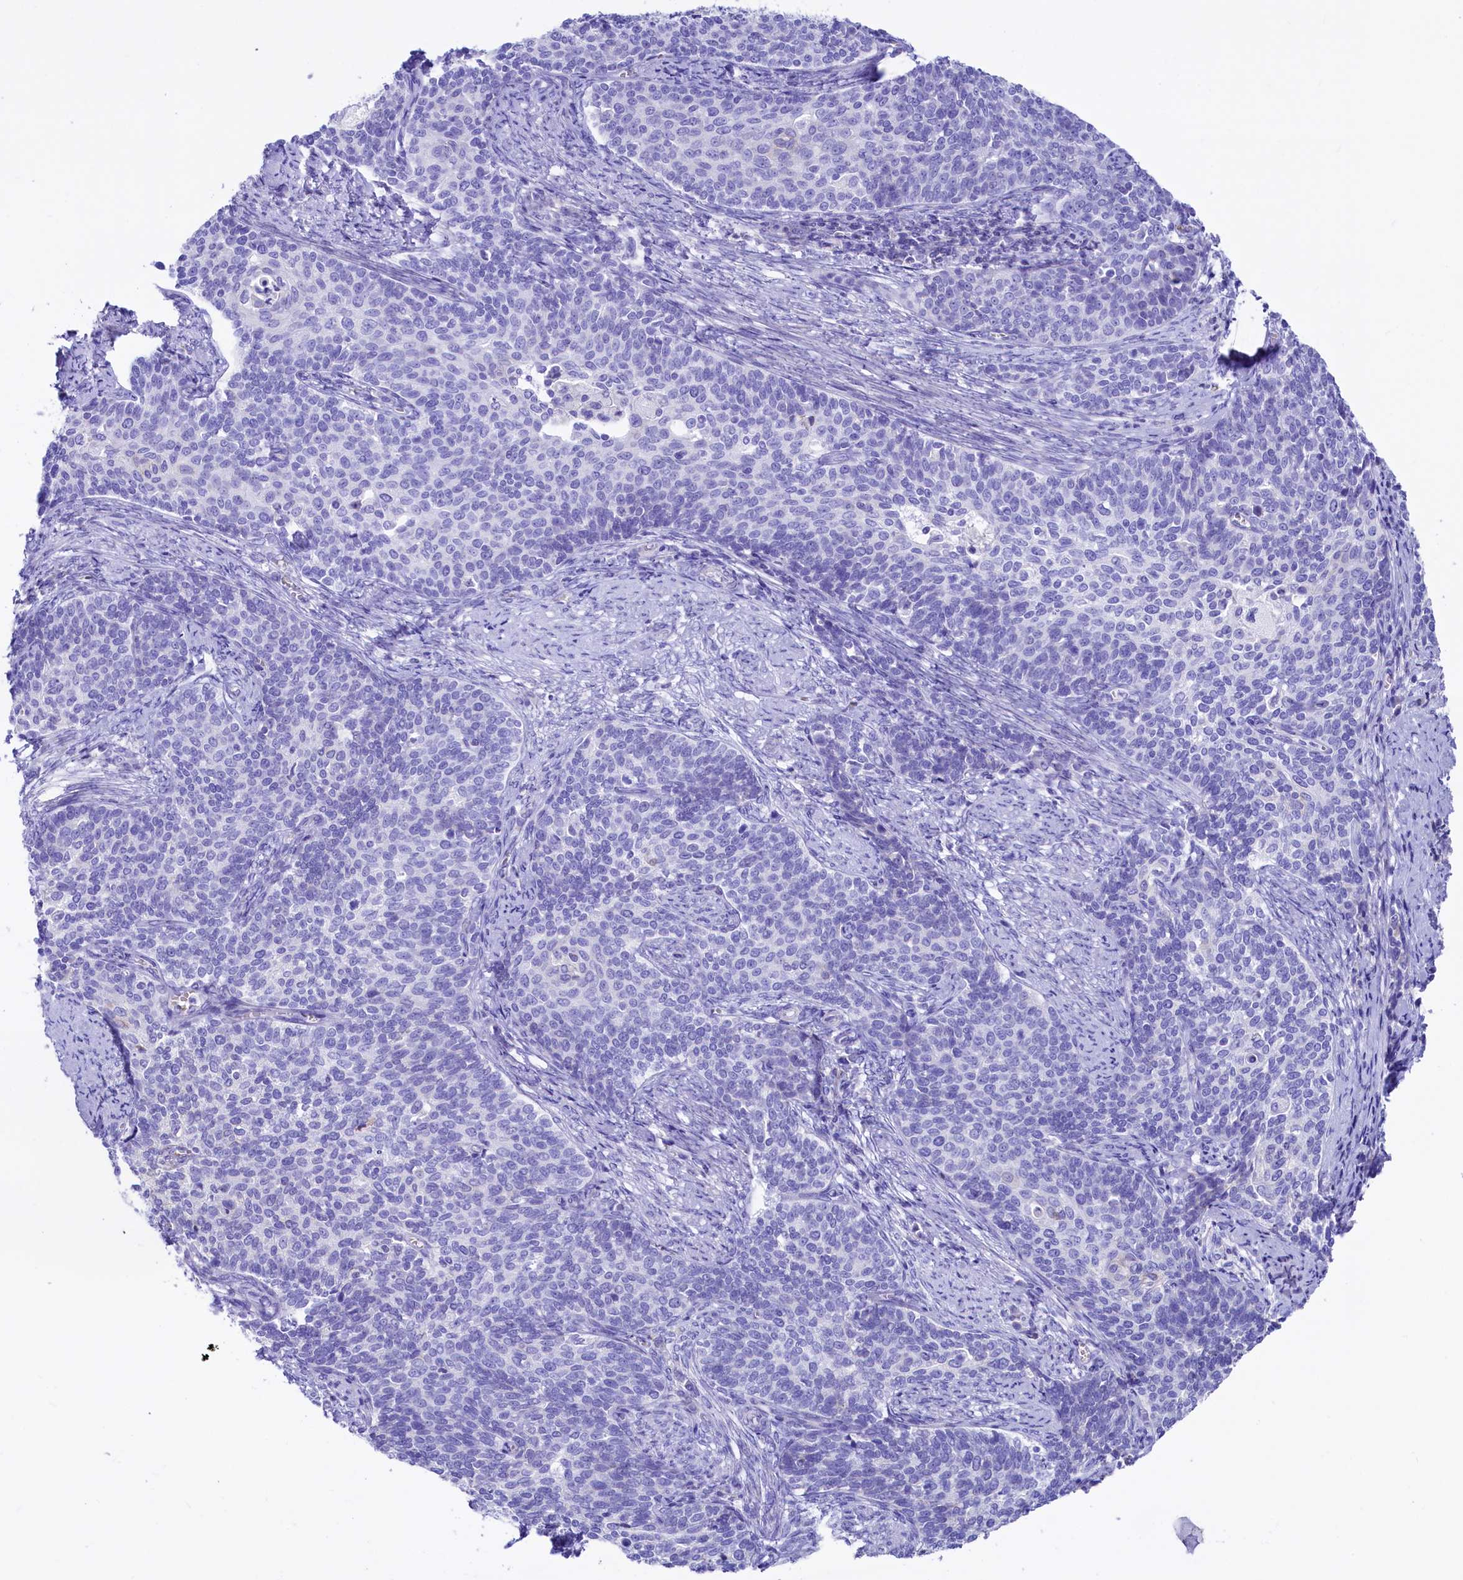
{"staining": {"intensity": "negative", "quantity": "none", "location": "none"}, "tissue": "cervical cancer", "cell_type": "Tumor cells", "image_type": "cancer", "snomed": [{"axis": "morphology", "description": "Squamous cell carcinoma, NOS"}, {"axis": "topography", "description": "Cervix"}], "caption": "Cervical squamous cell carcinoma was stained to show a protein in brown. There is no significant positivity in tumor cells.", "gene": "RBP3", "patient": {"sex": "female", "age": 39}}